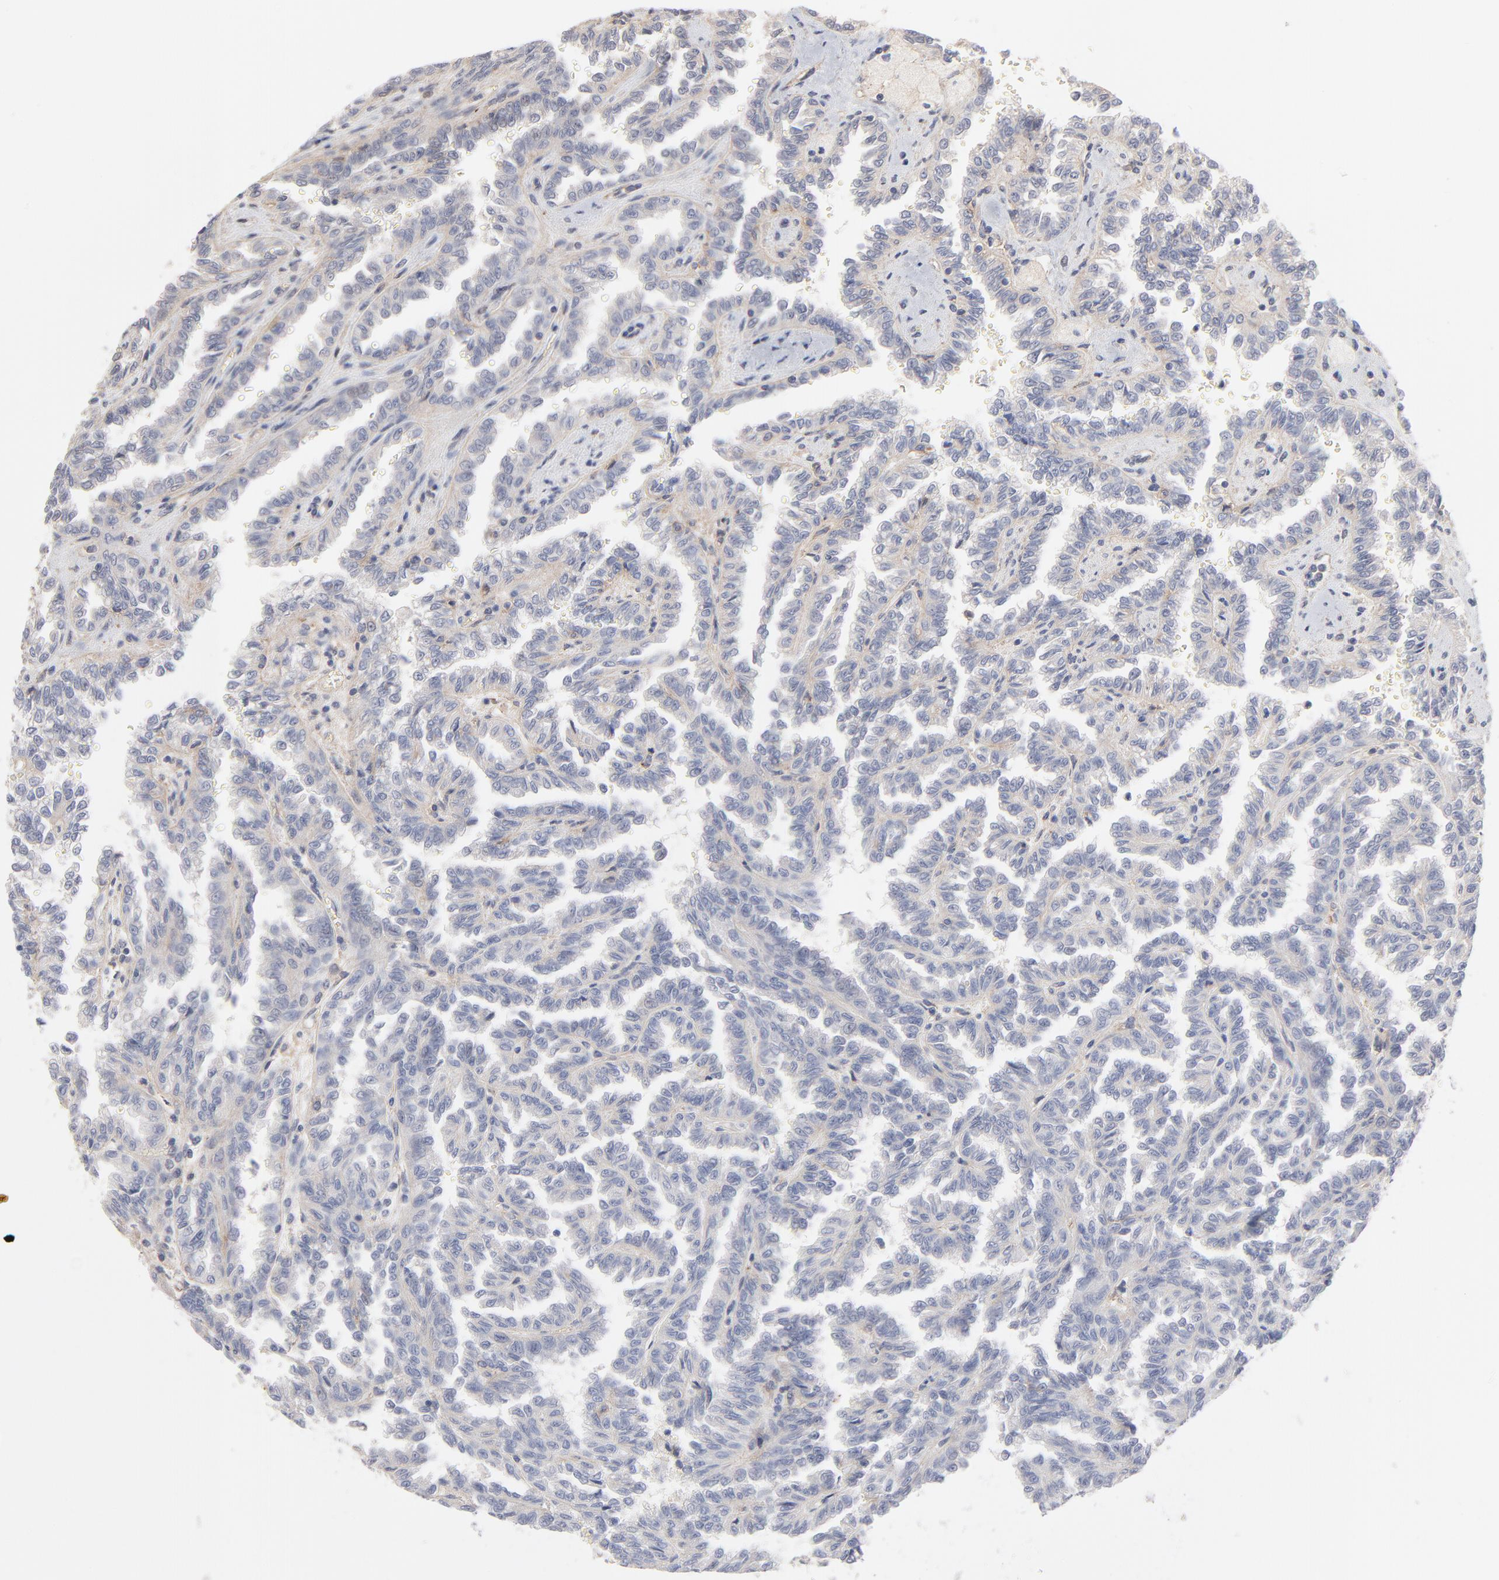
{"staining": {"intensity": "weak", "quantity": "25%-75%", "location": "cytoplasmic/membranous"}, "tissue": "renal cancer", "cell_type": "Tumor cells", "image_type": "cancer", "snomed": [{"axis": "morphology", "description": "Inflammation, NOS"}, {"axis": "morphology", "description": "Adenocarcinoma, NOS"}, {"axis": "topography", "description": "Kidney"}], "caption": "Human renal cancer (adenocarcinoma) stained for a protein (brown) shows weak cytoplasmic/membranous positive staining in about 25%-75% of tumor cells.", "gene": "SLC16A1", "patient": {"sex": "male", "age": 68}}